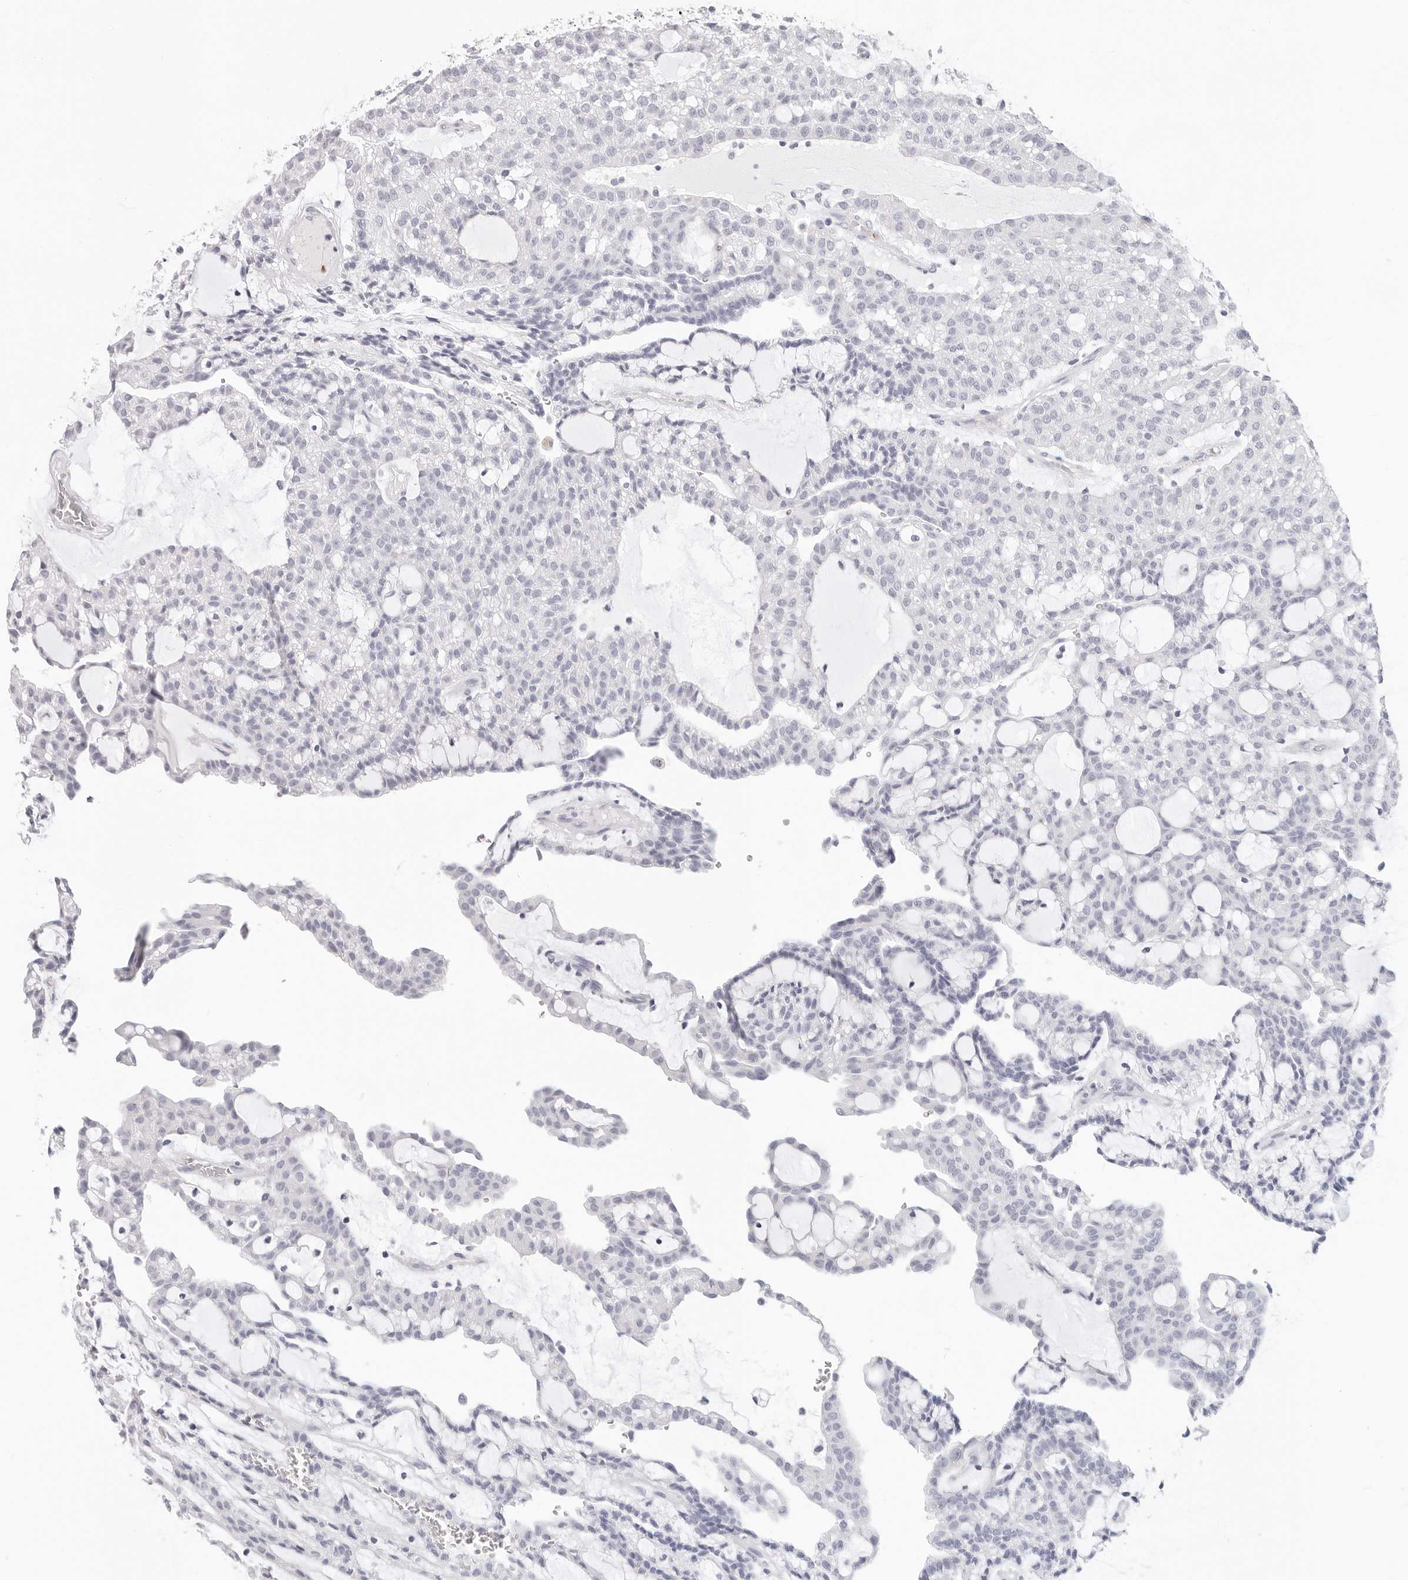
{"staining": {"intensity": "negative", "quantity": "none", "location": "none"}, "tissue": "renal cancer", "cell_type": "Tumor cells", "image_type": "cancer", "snomed": [{"axis": "morphology", "description": "Adenocarcinoma, NOS"}, {"axis": "topography", "description": "Kidney"}], "caption": "A high-resolution micrograph shows immunohistochemistry staining of adenocarcinoma (renal), which reveals no significant positivity in tumor cells. (DAB IHC visualized using brightfield microscopy, high magnification).", "gene": "CAMP", "patient": {"sex": "male", "age": 63}}